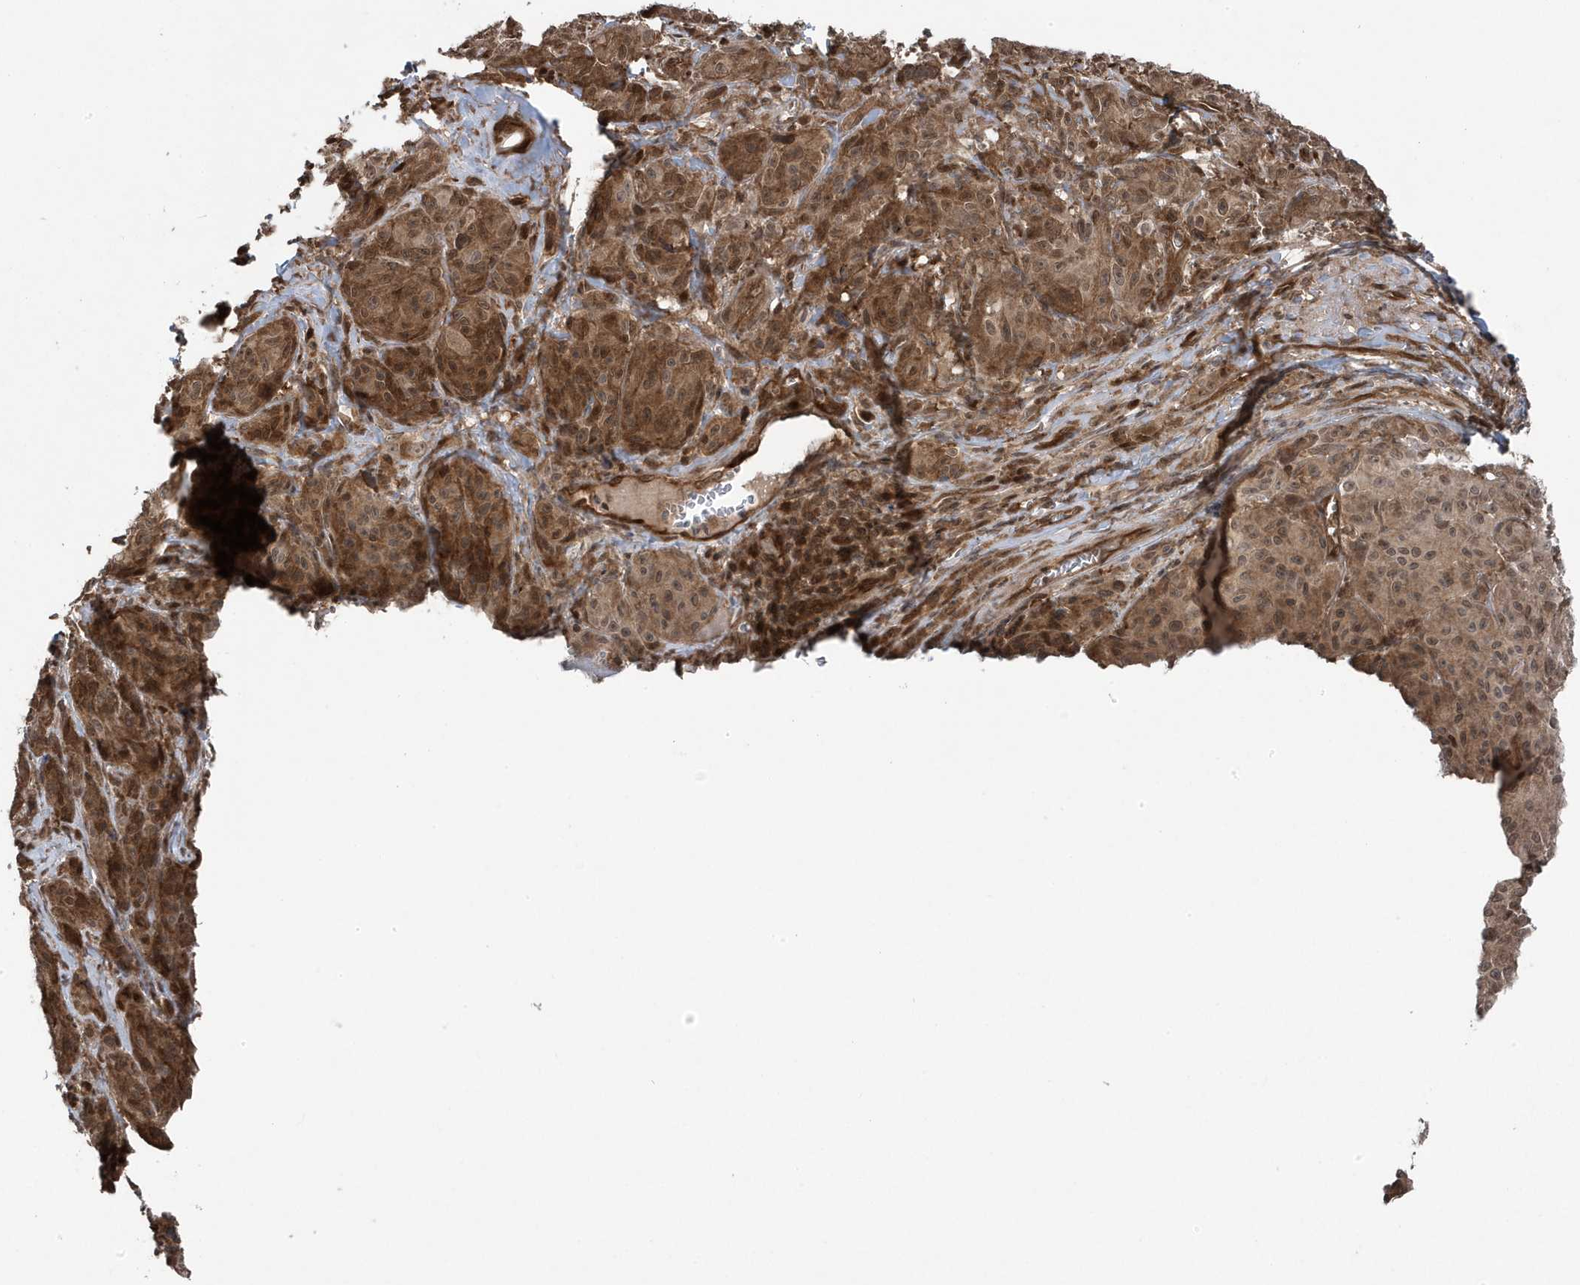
{"staining": {"intensity": "moderate", "quantity": ">75%", "location": "cytoplasmic/membranous"}, "tissue": "melanoma", "cell_type": "Tumor cells", "image_type": "cancer", "snomed": [{"axis": "morphology", "description": "Malignant melanoma, NOS"}, {"axis": "topography", "description": "Skin"}], "caption": "Immunohistochemical staining of melanoma reveals medium levels of moderate cytoplasmic/membranous protein expression in approximately >75% of tumor cells.", "gene": "MAPK1IP1L", "patient": {"sex": "male", "age": 73}}